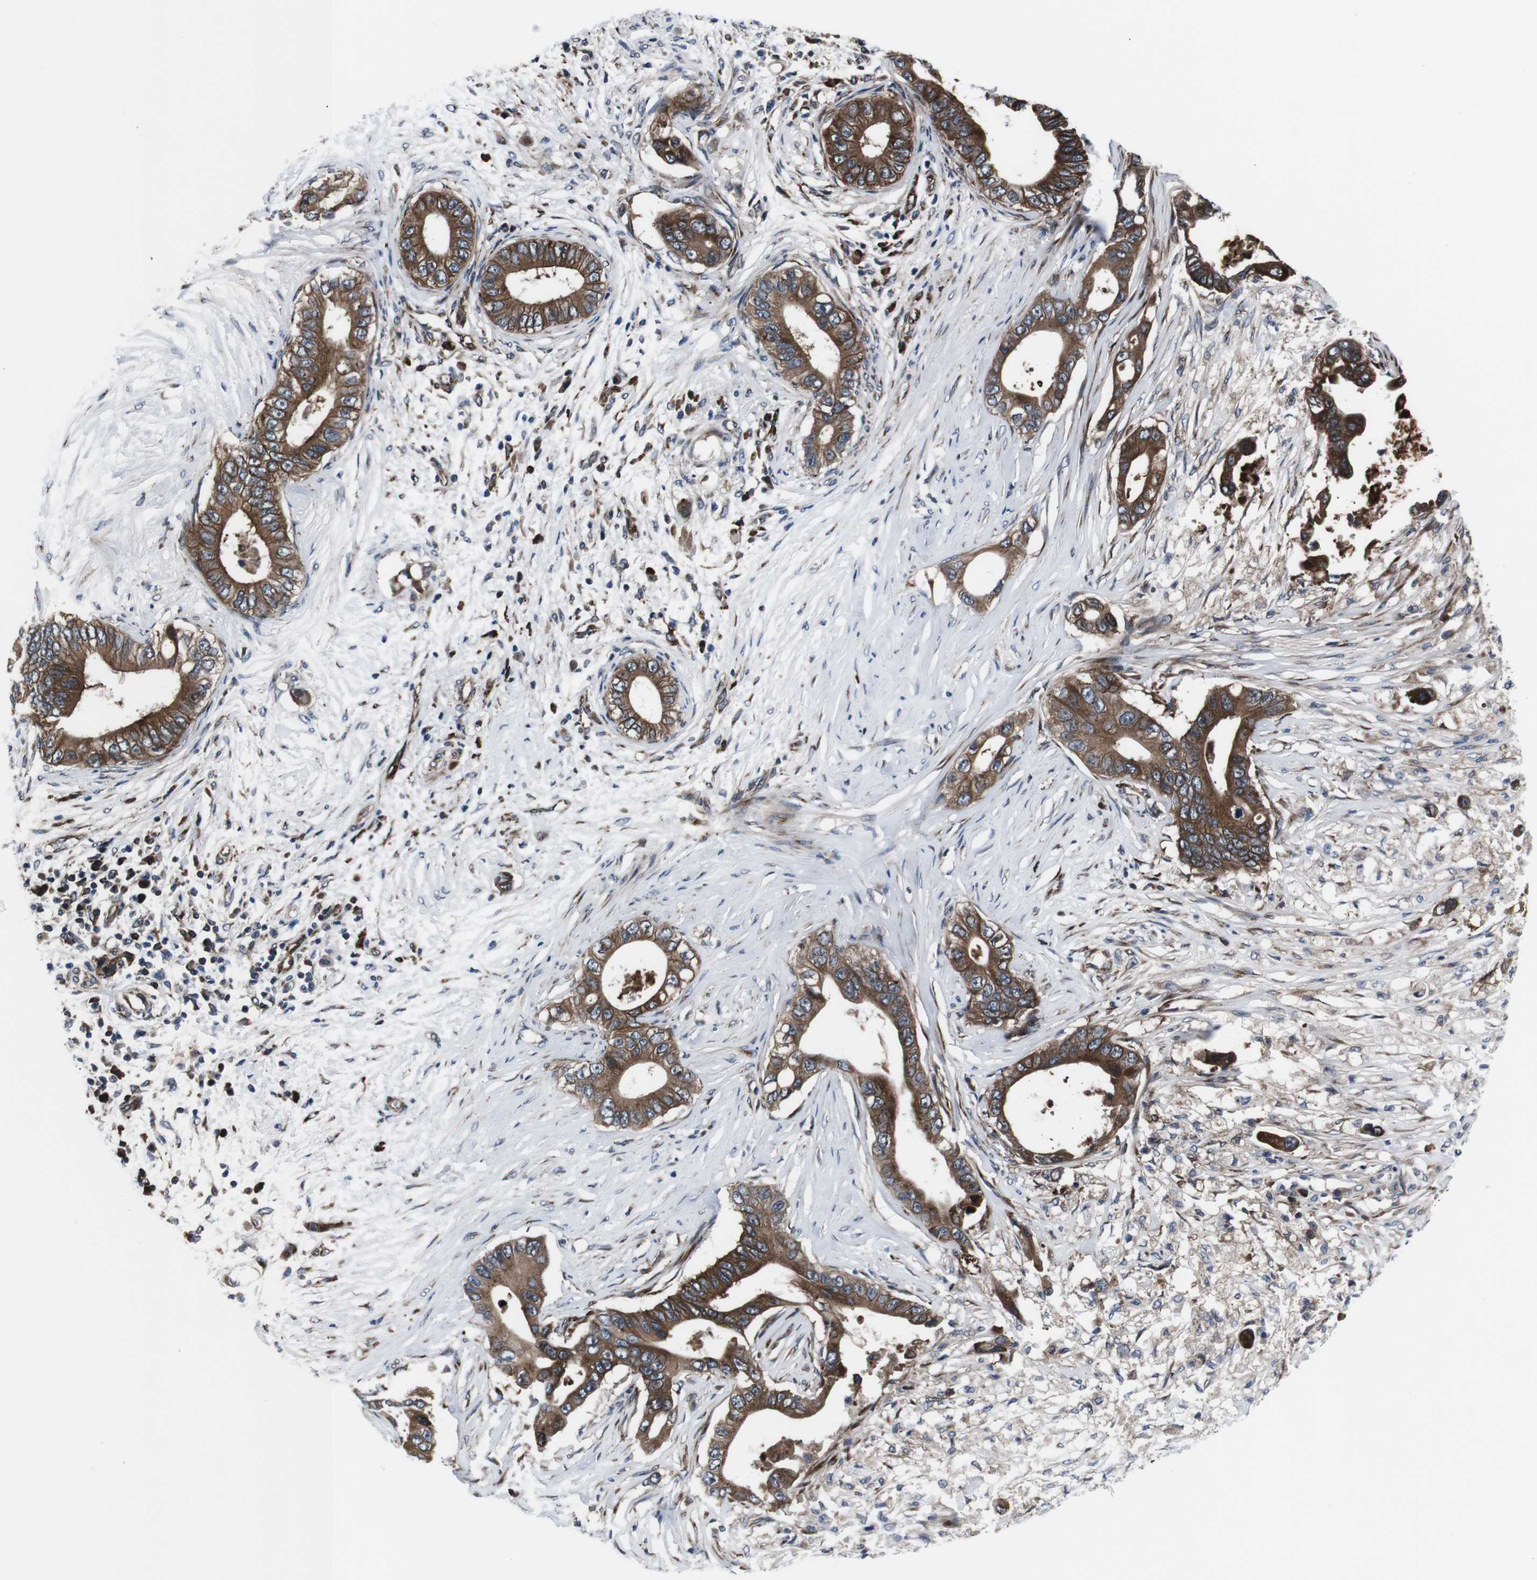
{"staining": {"intensity": "strong", "quantity": ">75%", "location": "cytoplasmic/membranous"}, "tissue": "pancreatic cancer", "cell_type": "Tumor cells", "image_type": "cancer", "snomed": [{"axis": "morphology", "description": "Adenocarcinoma, NOS"}, {"axis": "topography", "description": "Pancreas"}], "caption": "Brown immunohistochemical staining in human pancreatic cancer shows strong cytoplasmic/membranous staining in approximately >75% of tumor cells. (brown staining indicates protein expression, while blue staining denotes nuclei).", "gene": "EIF4A2", "patient": {"sex": "male", "age": 77}}